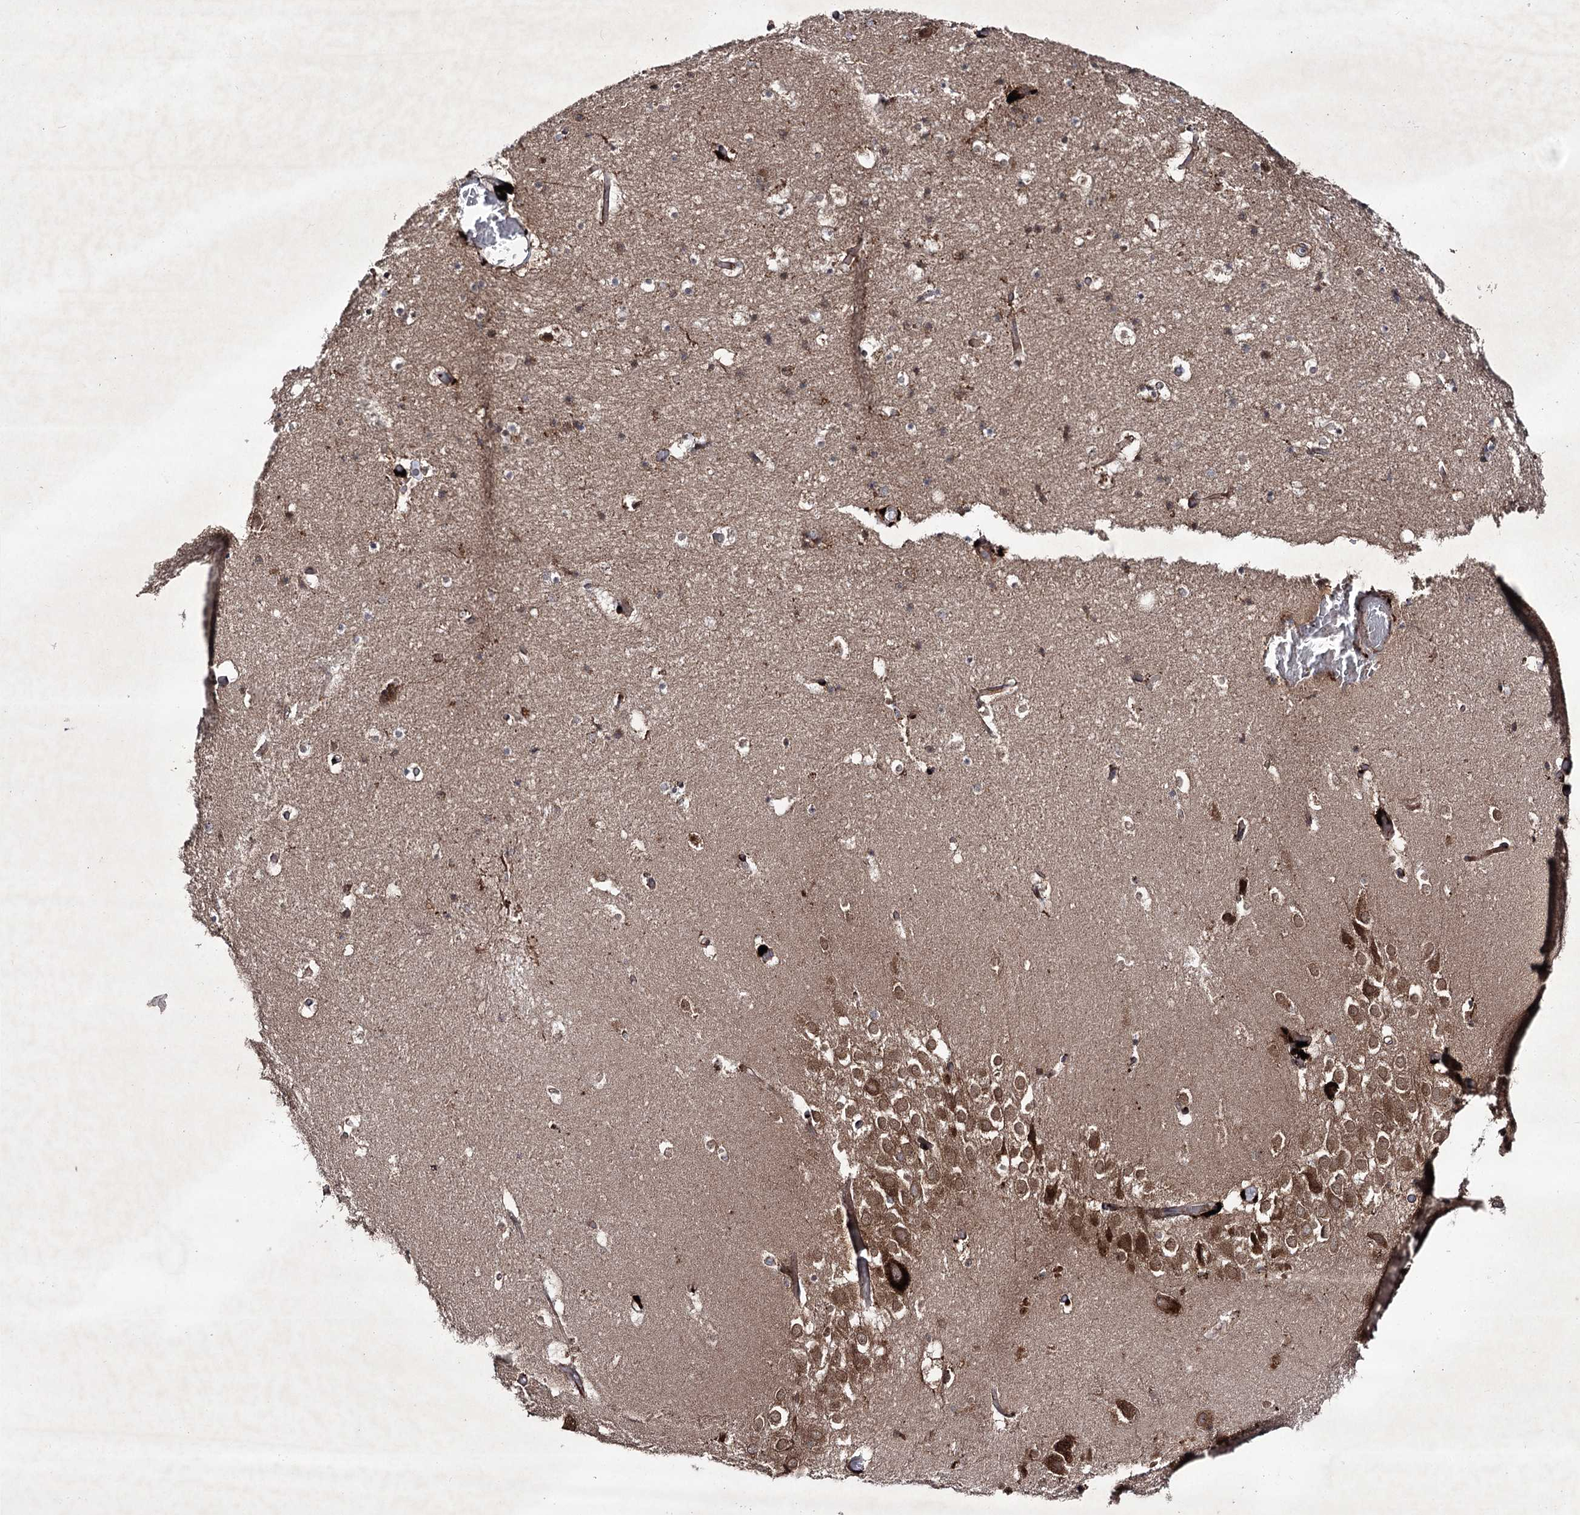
{"staining": {"intensity": "moderate", "quantity": "<25%", "location": "cytoplasmic/membranous,nuclear"}, "tissue": "hippocampus", "cell_type": "Glial cells", "image_type": "normal", "snomed": [{"axis": "morphology", "description": "Normal tissue, NOS"}, {"axis": "topography", "description": "Hippocampus"}], "caption": "Hippocampus was stained to show a protein in brown. There is low levels of moderate cytoplasmic/membranous,nuclear expression in about <25% of glial cells. (DAB IHC with brightfield microscopy, high magnification).", "gene": "ALG9", "patient": {"sex": "female", "age": 52}}